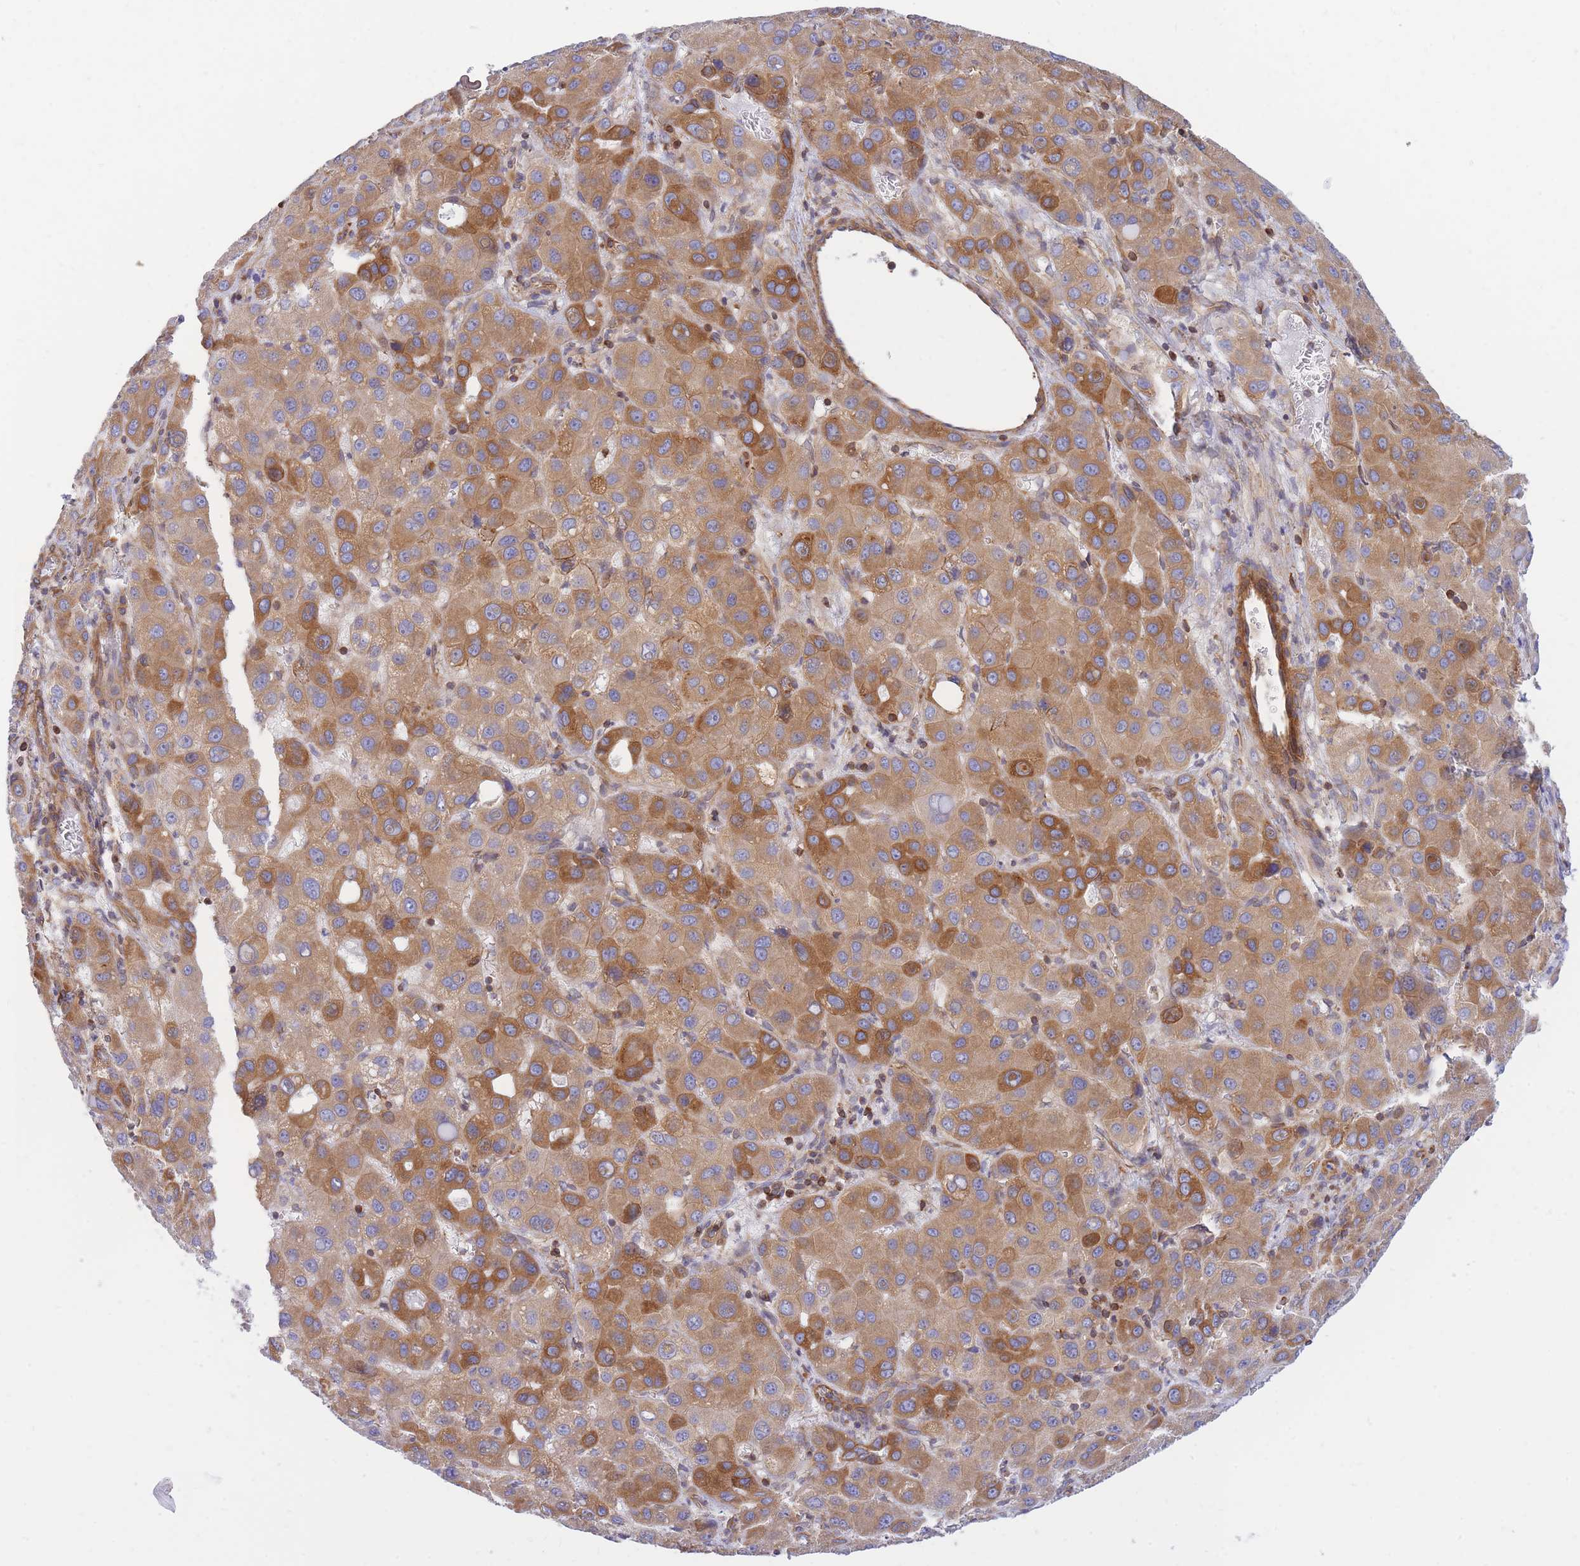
{"staining": {"intensity": "moderate", "quantity": ">75%", "location": "cytoplasmic/membranous"}, "tissue": "liver cancer", "cell_type": "Tumor cells", "image_type": "cancer", "snomed": [{"axis": "morphology", "description": "Carcinoma, Hepatocellular, NOS"}, {"axis": "topography", "description": "Liver"}], "caption": "Liver cancer stained with DAB immunohistochemistry (IHC) exhibits medium levels of moderate cytoplasmic/membranous expression in about >75% of tumor cells. The staining is performed using DAB (3,3'-diaminobenzidine) brown chromogen to label protein expression. The nuclei are counter-stained blue using hematoxylin.", "gene": "REM1", "patient": {"sex": "male", "age": 55}}